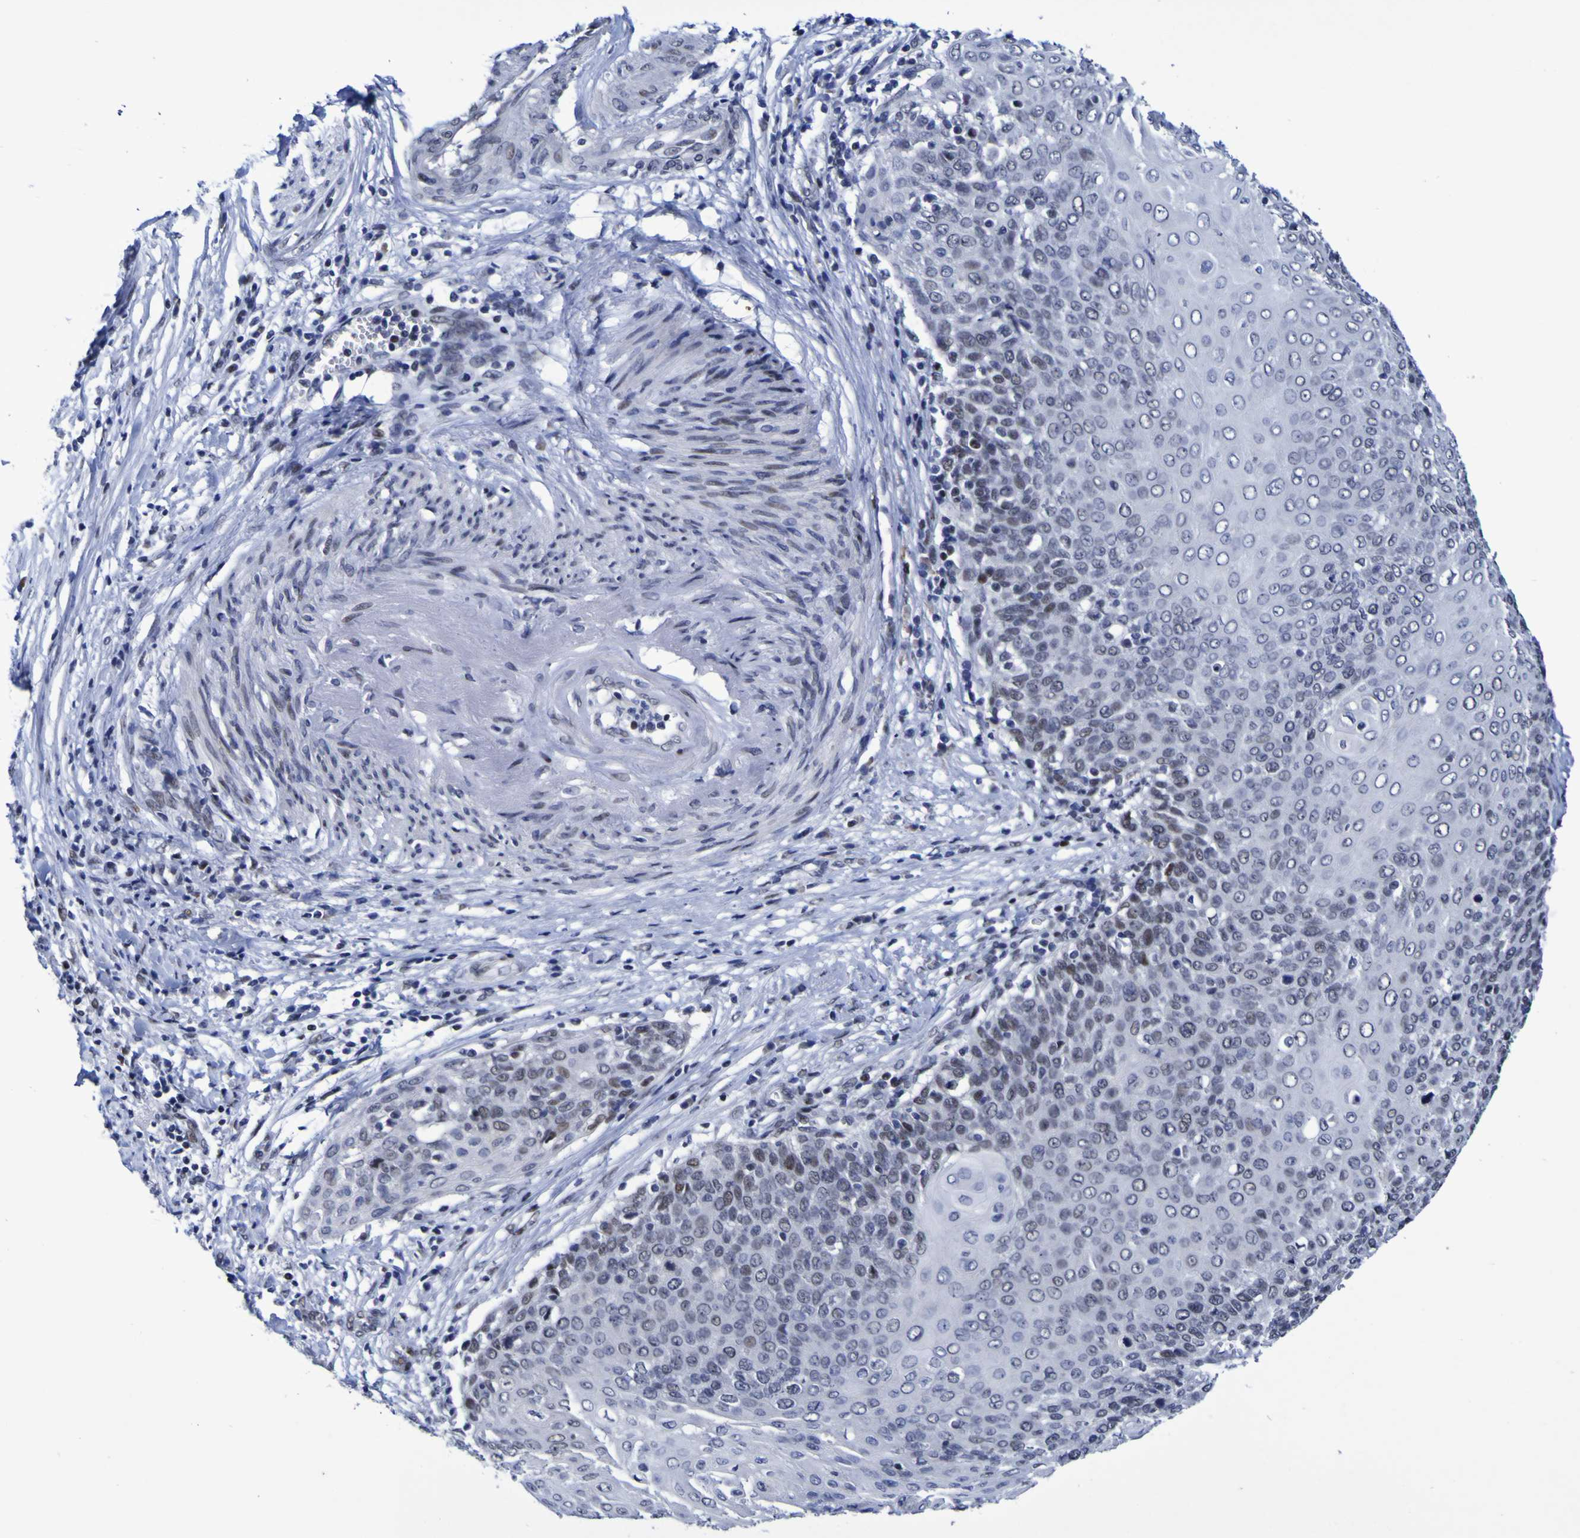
{"staining": {"intensity": "weak", "quantity": "<25%", "location": "nuclear"}, "tissue": "cervical cancer", "cell_type": "Tumor cells", "image_type": "cancer", "snomed": [{"axis": "morphology", "description": "Squamous cell carcinoma, NOS"}, {"axis": "topography", "description": "Cervix"}], "caption": "DAB (3,3'-diaminobenzidine) immunohistochemical staining of human cervical cancer exhibits no significant staining in tumor cells. (Stains: DAB (3,3'-diaminobenzidine) immunohistochemistry with hematoxylin counter stain, Microscopy: brightfield microscopy at high magnification).", "gene": "MBD3", "patient": {"sex": "female", "age": 39}}